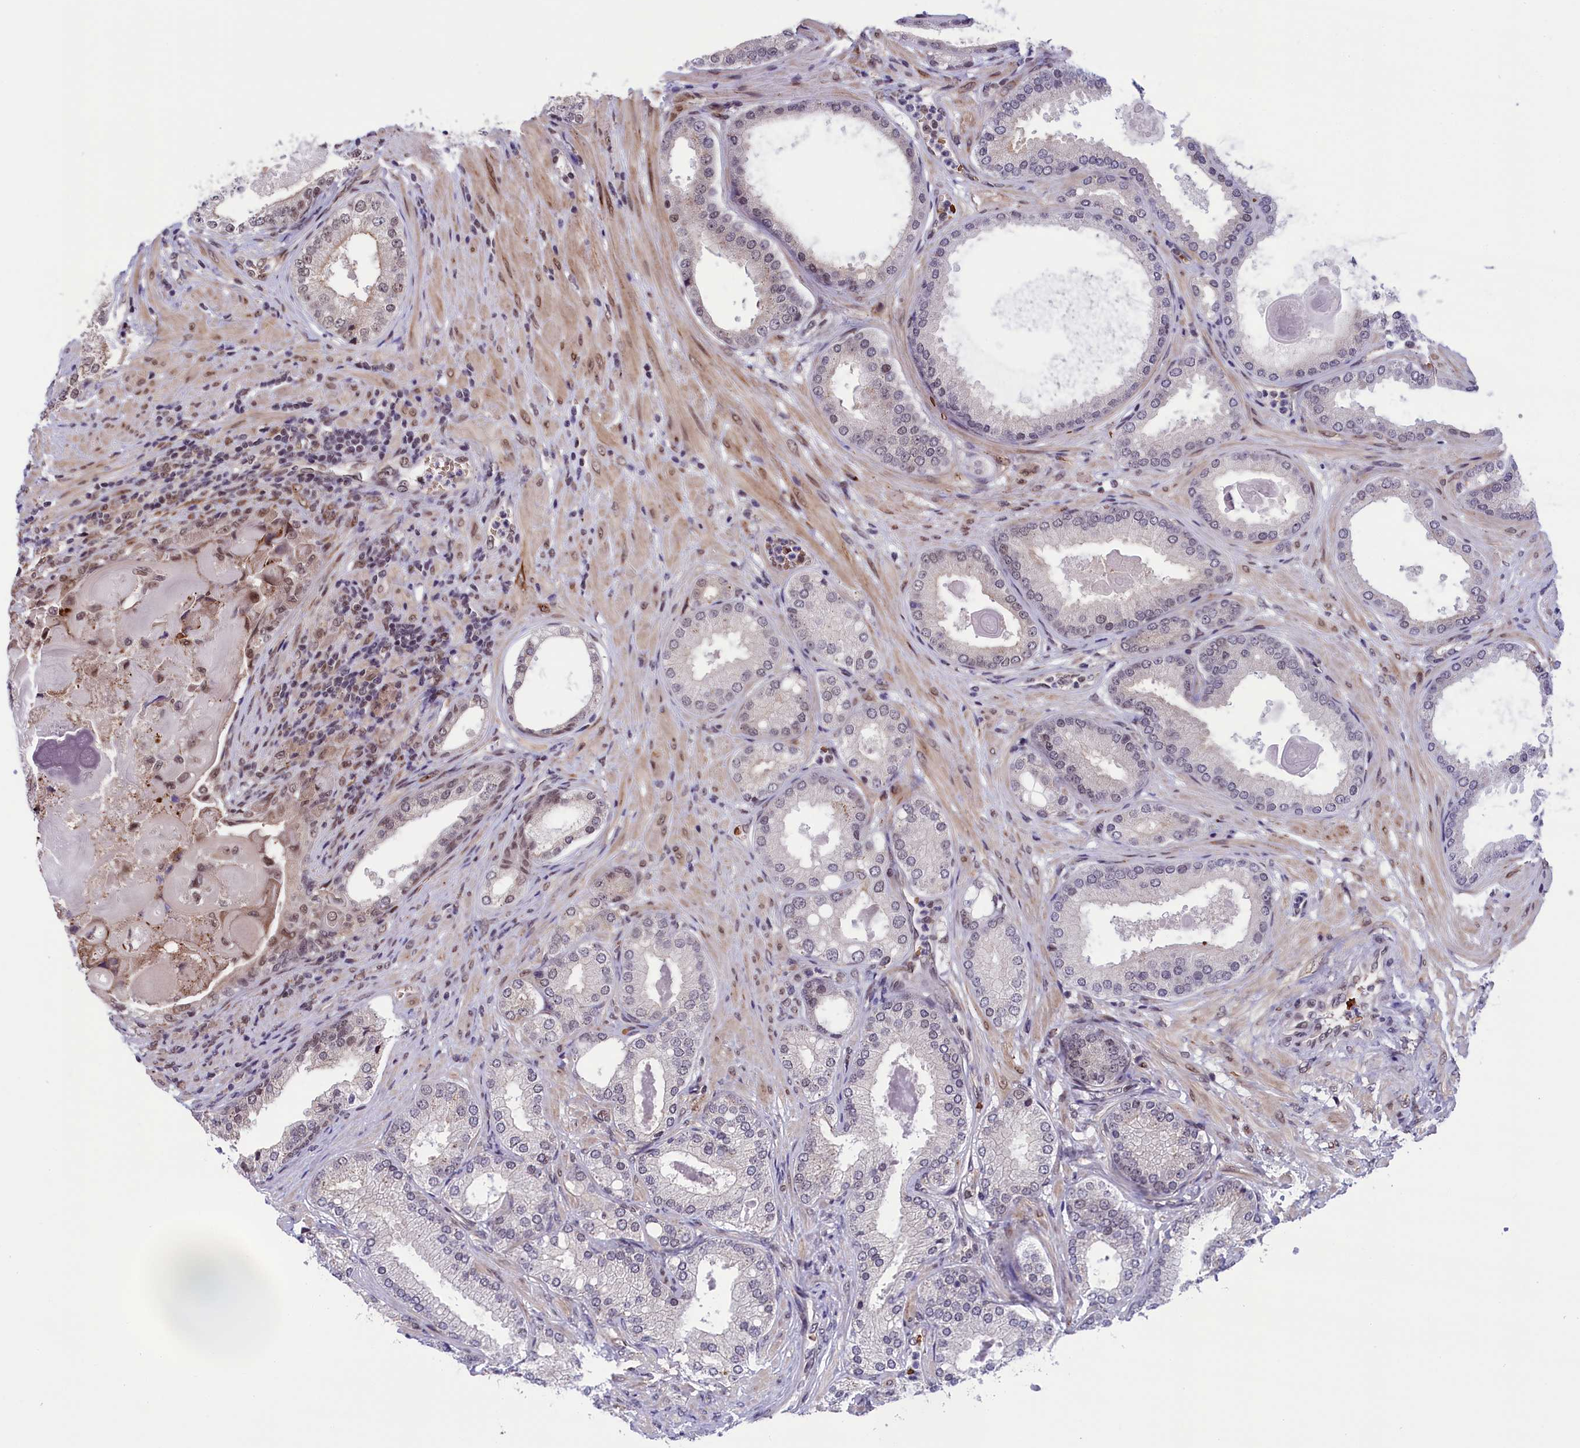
{"staining": {"intensity": "moderate", "quantity": "25%-75%", "location": "nuclear"}, "tissue": "prostate cancer", "cell_type": "Tumor cells", "image_type": "cancer", "snomed": [{"axis": "morphology", "description": "Adenocarcinoma, Low grade"}, {"axis": "topography", "description": "Prostate"}], "caption": "The histopathology image shows a brown stain indicating the presence of a protein in the nuclear of tumor cells in prostate low-grade adenocarcinoma.", "gene": "MPHOSPH8", "patient": {"sex": "male", "age": 59}}